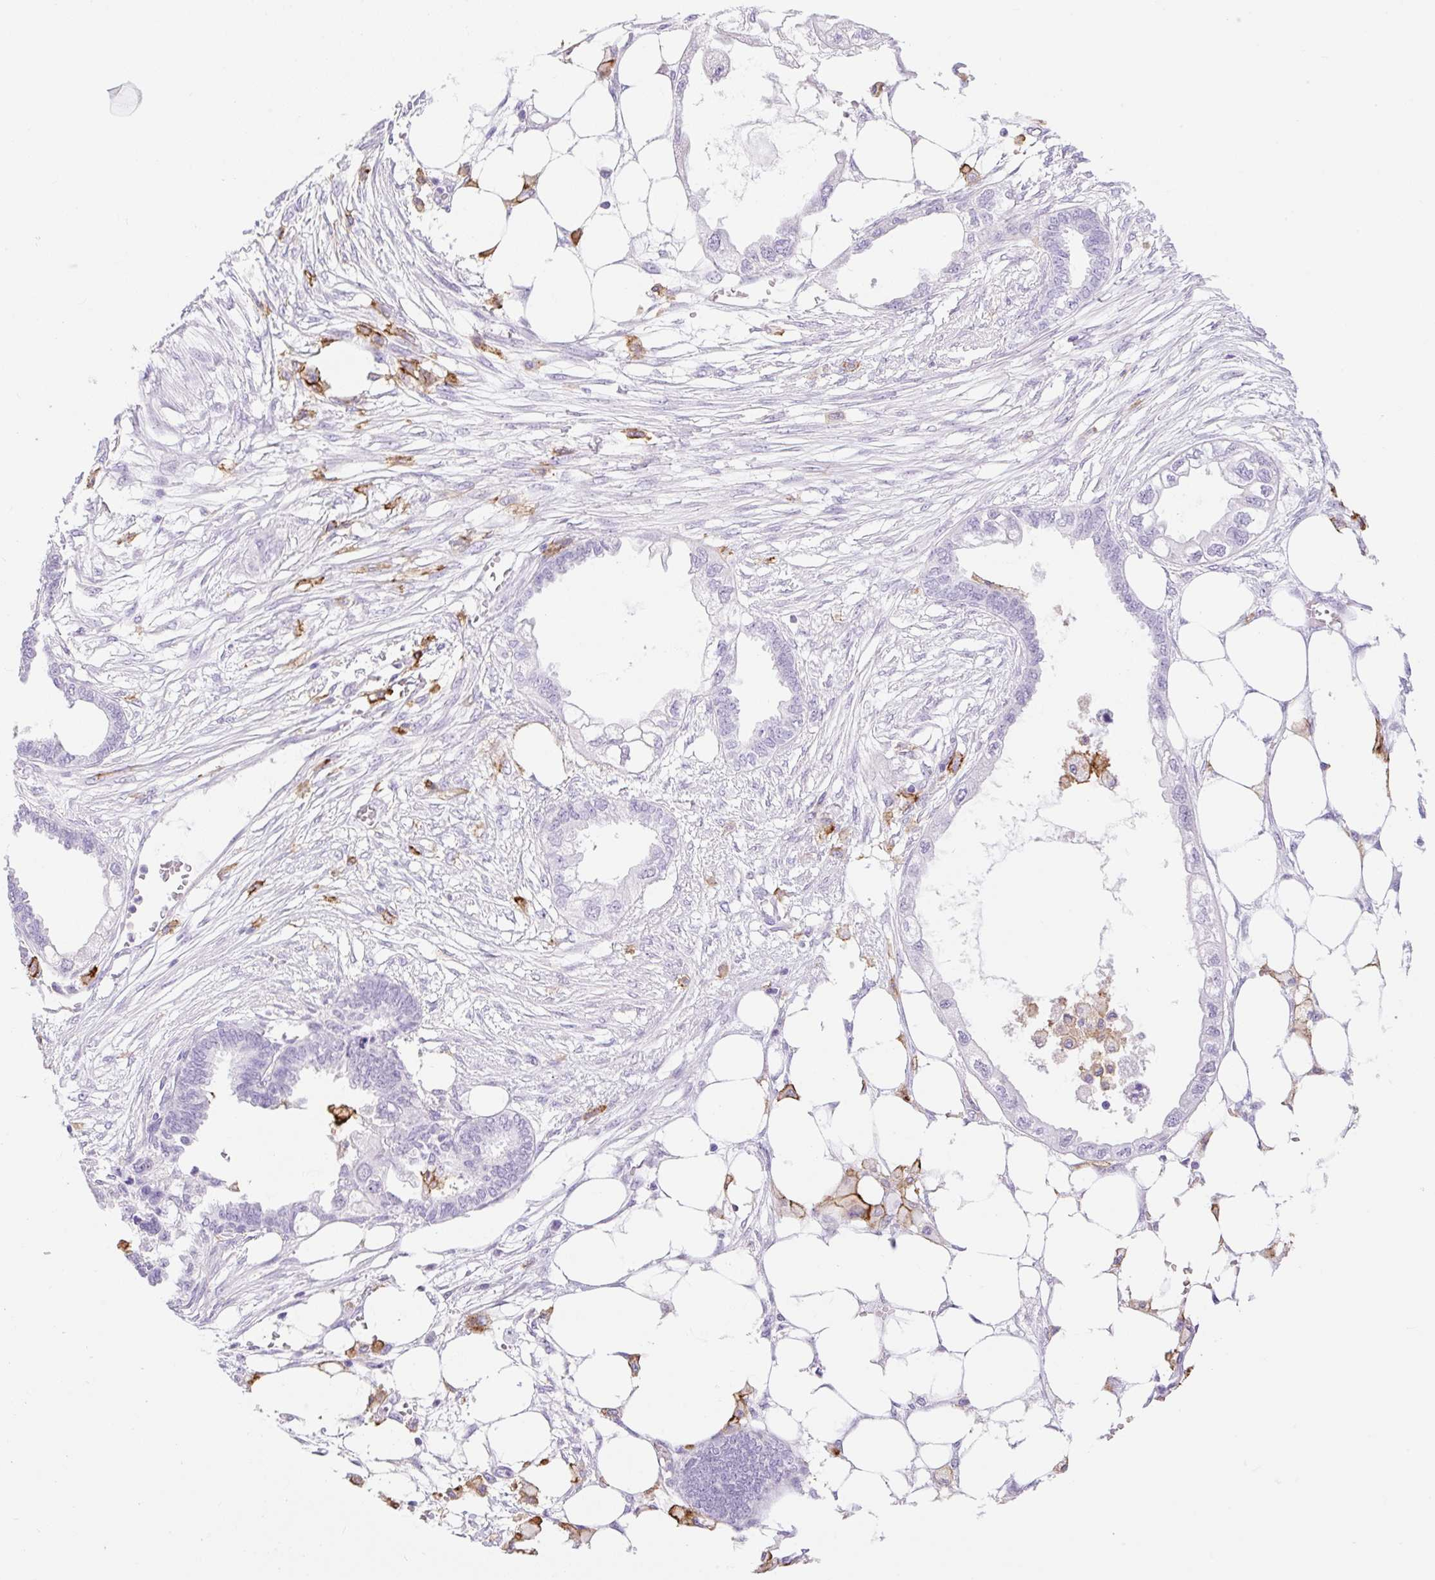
{"staining": {"intensity": "negative", "quantity": "none", "location": "none"}, "tissue": "endometrial cancer", "cell_type": "Tumor cells", "image_type": "cancer", "snomed": [{"axis": "morphology", "description": "Adenocarcinoma, NOS"}, {"axis": "morphology", "description": "Adenocarcinoma, metastatic, NOS"}, {"axis": "topography", "description": "Adipose tissue"}, {"axis": "topography", "description": "Endometrium"}], "caption": "This is an immunohistochemistry photomicrograph of human endometrial metastatic adenocarcinoma. There is no staining in tumor cells.", "gene": "SIGLEC1", "patient": {"sex": "female", "age": 67}}